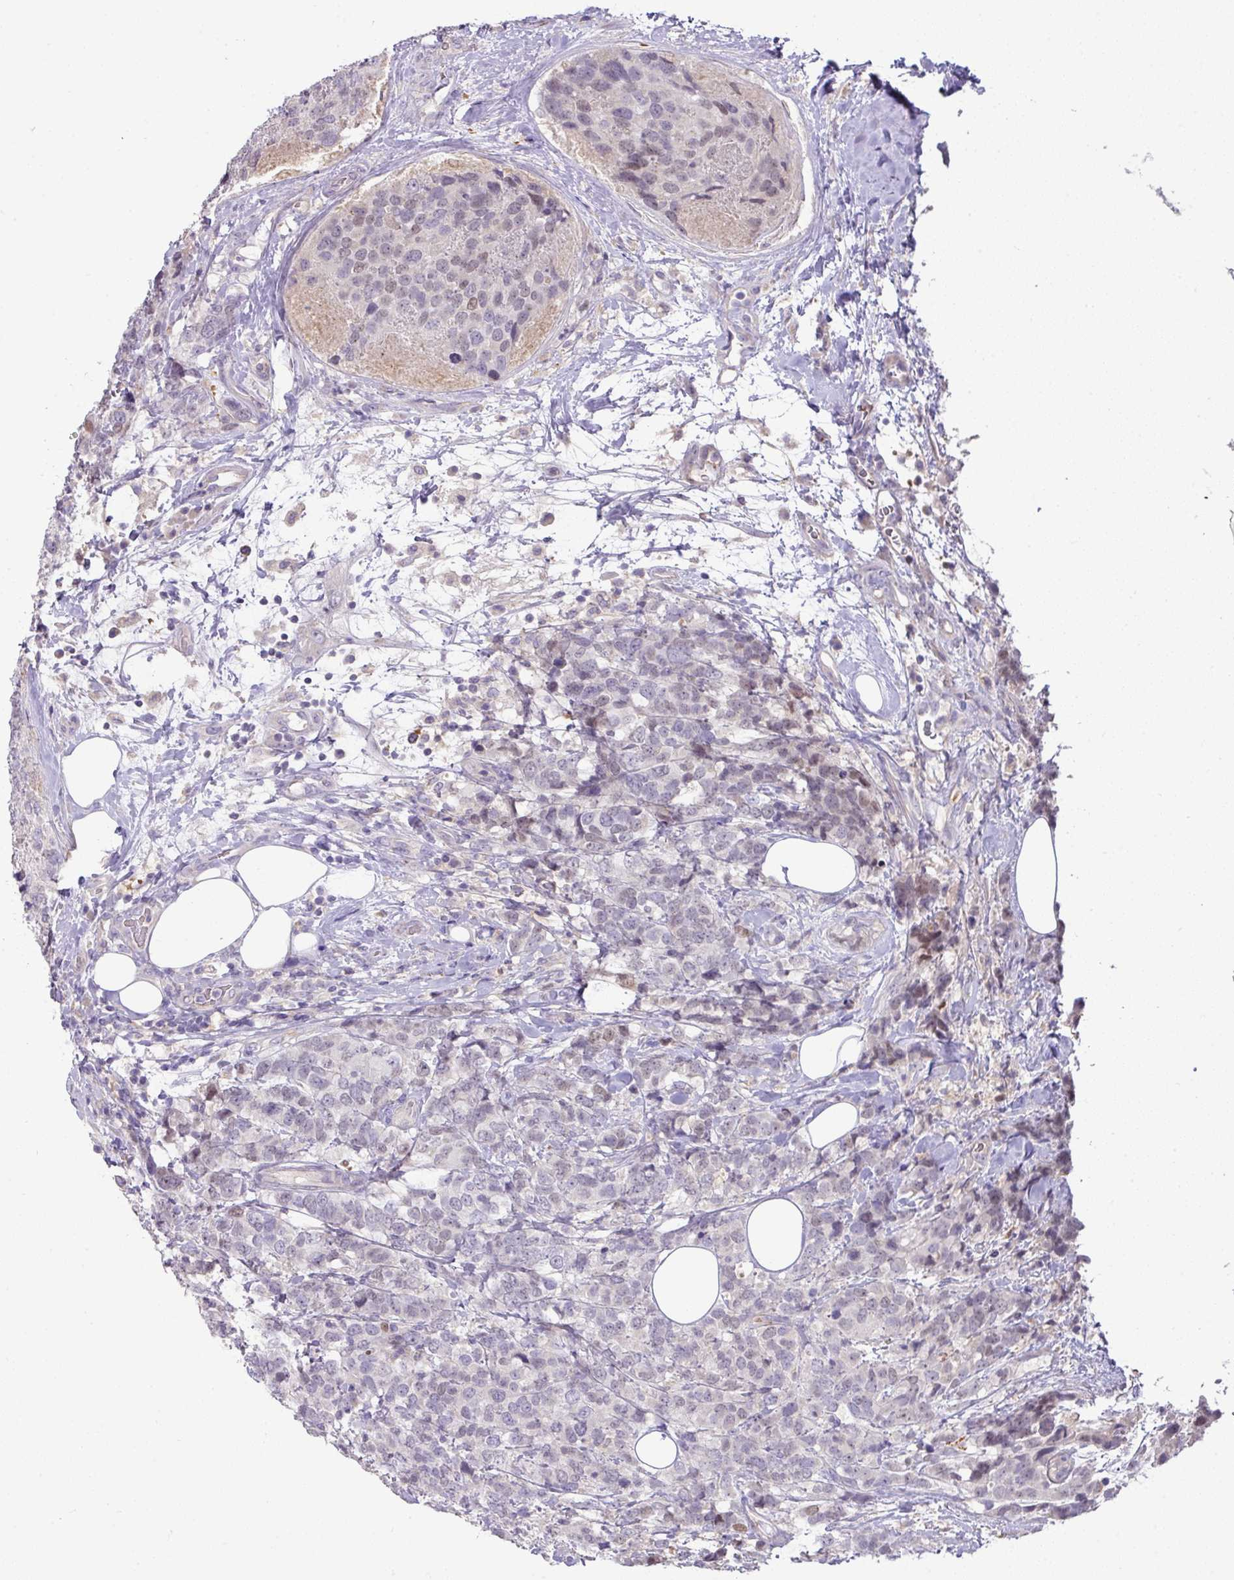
{"staining": {"intensity": "negative", "quantity": "none", "location": "none"}, "tissue": "breast cancer", "cell_type": "Tumor cells", "image_type": "cancer", "snomed": [{"axis": "morphology", "description": "Lobular carcinoma"}, {"axis": "topography", "description": "Breast"}], "caption": "DAB immunohistochemical staining of breast cancer displays no significant expression in tumor cells.", "gene": "HOXC13", "patient": {"sex": "female", "age": 59}}